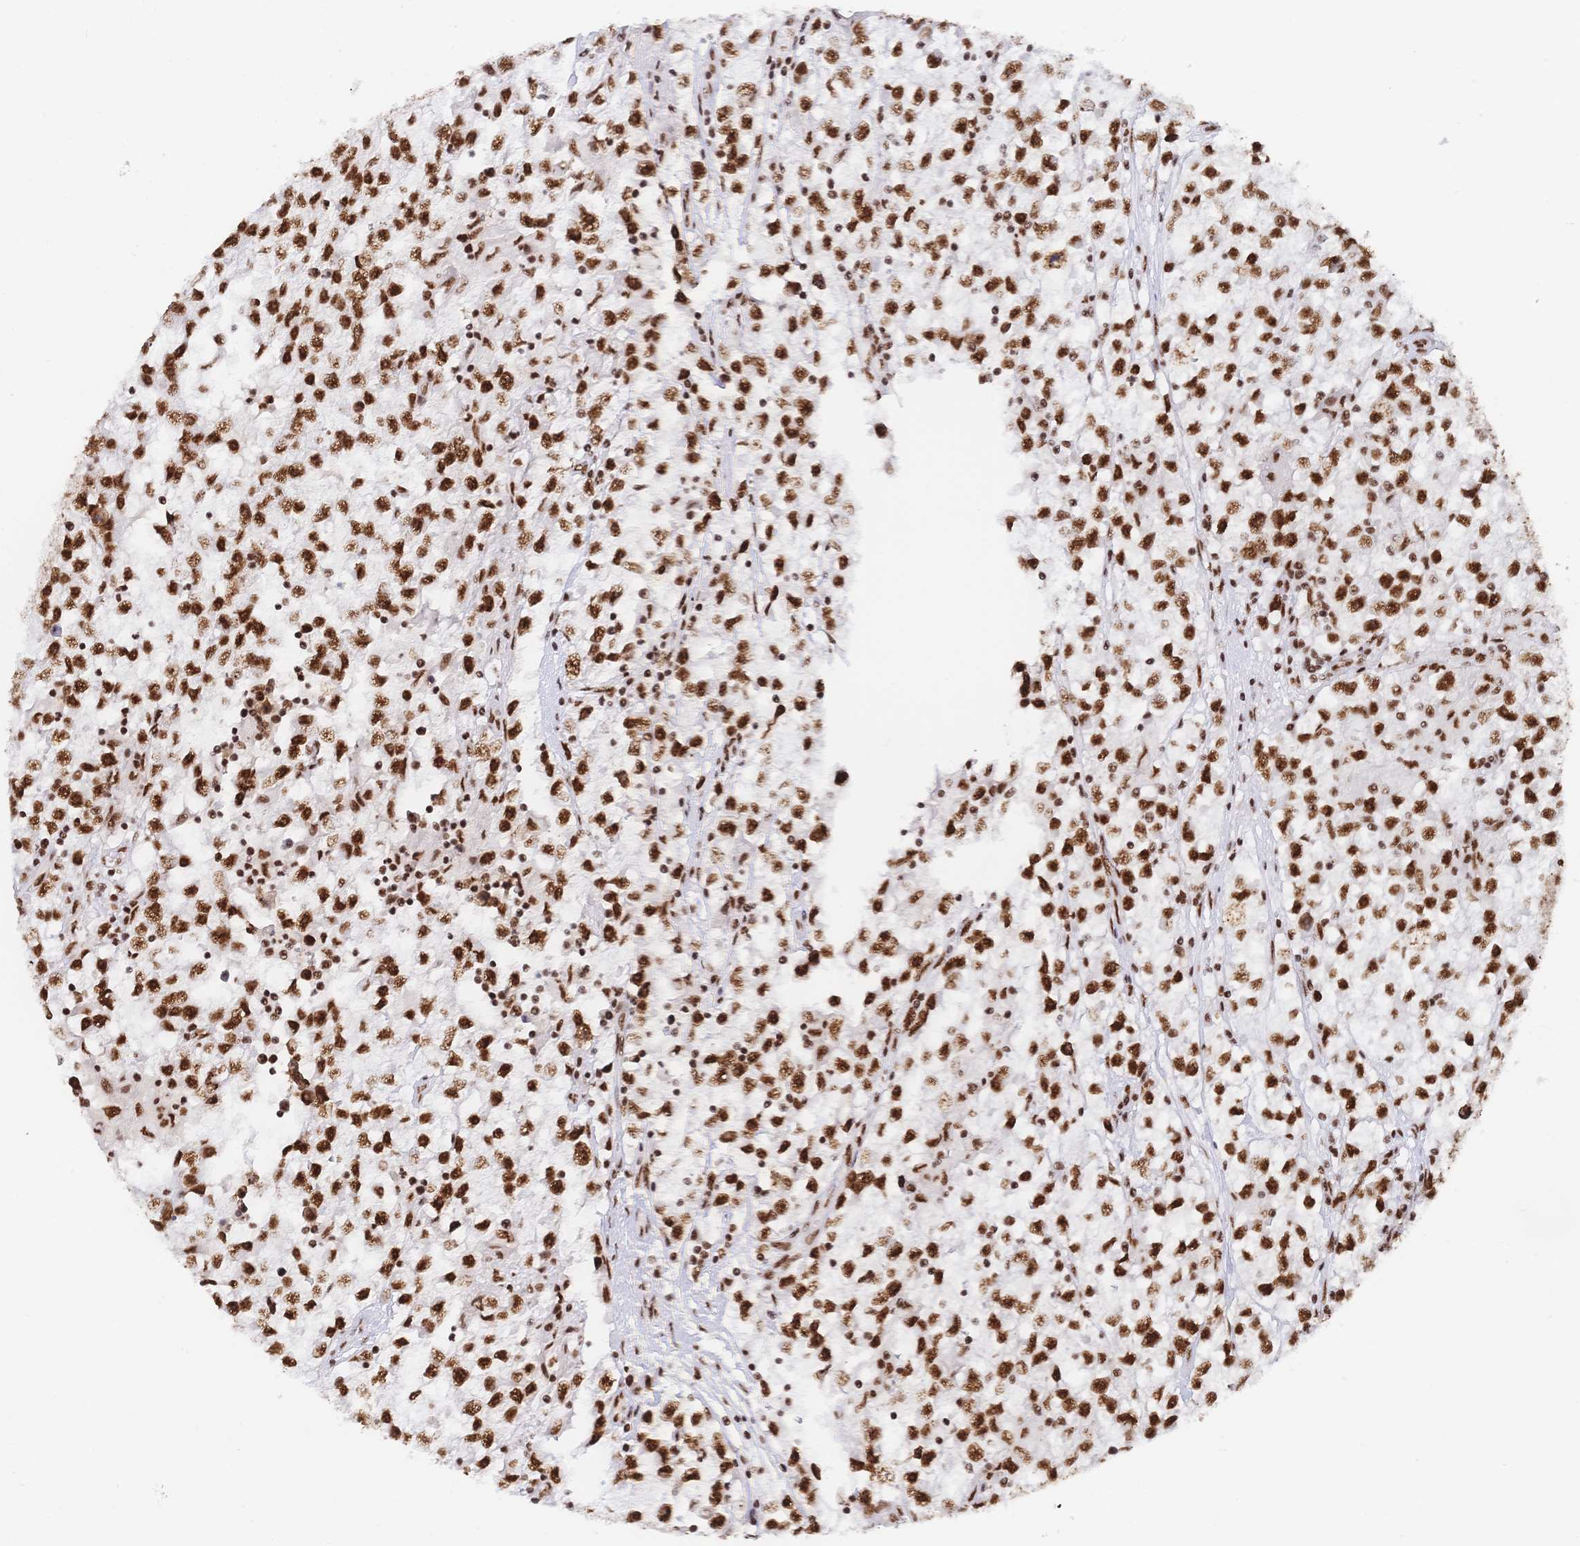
{"staining": {"intensity": "strong", "quantity": ">75%", "location": "nuclear"}, "tissue": "testis cancer", "cell_type": "Tumor cells", "image_type": "cancer", "snomed": [{"axis": "morphology", "description": "Seminoma, NOS"}, {"axis": "topography", "description": "Testis"}], "caption": "Seminoma (testis) tissue displays strong nuclear expression in about >75% of tumor cells The protein of interest is stained brown, and the nuclei are stained in blue (DAB IHC with brightfield microscopy, high magnification).", "gene": "SRSF1", "patient": {"sex": "male", "age": 31}}